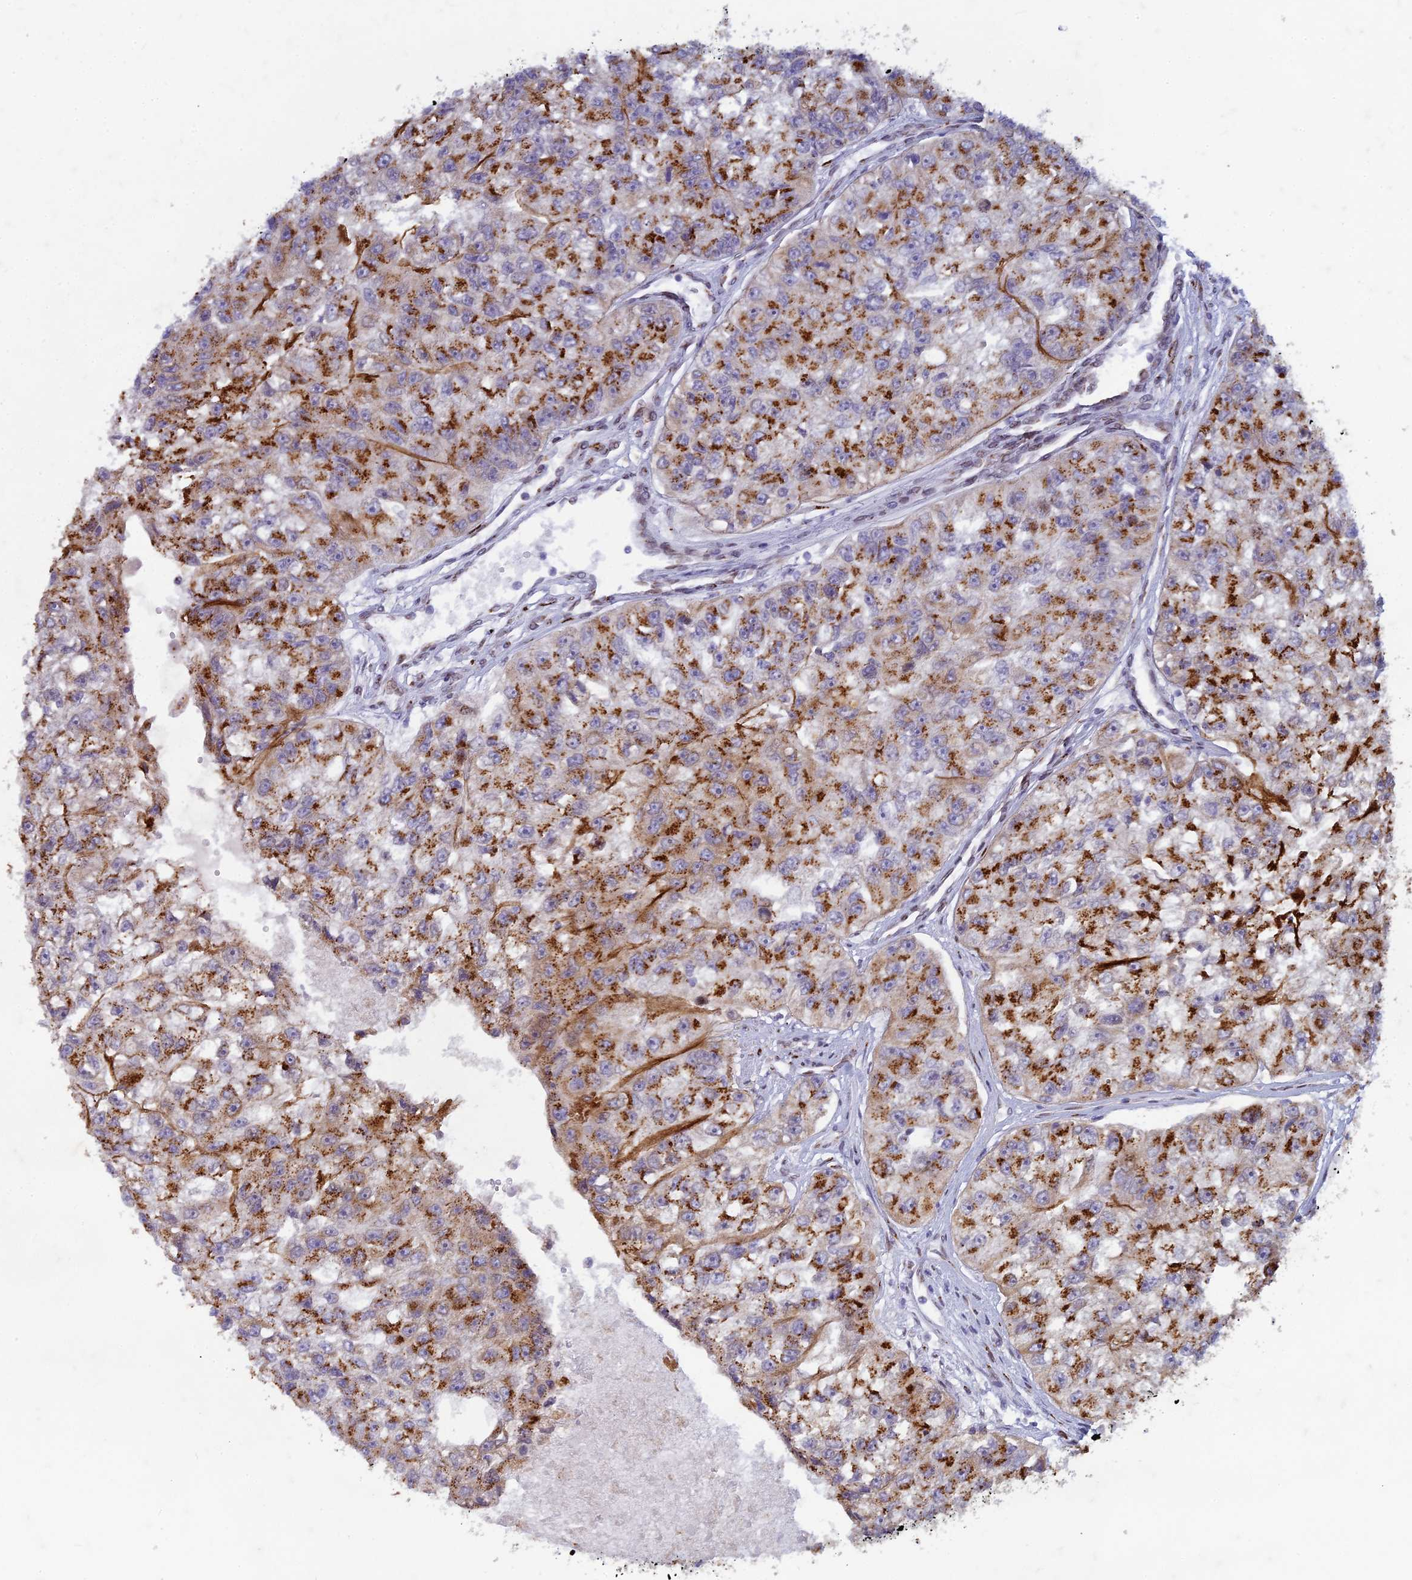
{"staining": {"intensity": "strong", "quantity": ">75%", "location": "cytoplasmic/membranous"}, "tissue": "renal cancer", "cell_type": "Tumor cells", "image_type": "cancer", "snomed": [{"axis": "morphology", "description": "Adenocarcinoma, NOS"}, {"axis": "topography", "description": "Kidney"}], "caption": "There is high levels of strong cytoplasmic/membranous expression in tumor cells of renal cancer (adenocarcinoma), as demonstrated by immunohistochemical staining (brown color).", "gene": "FAM3C", "patient": {"sex": "male", "age": 63}}